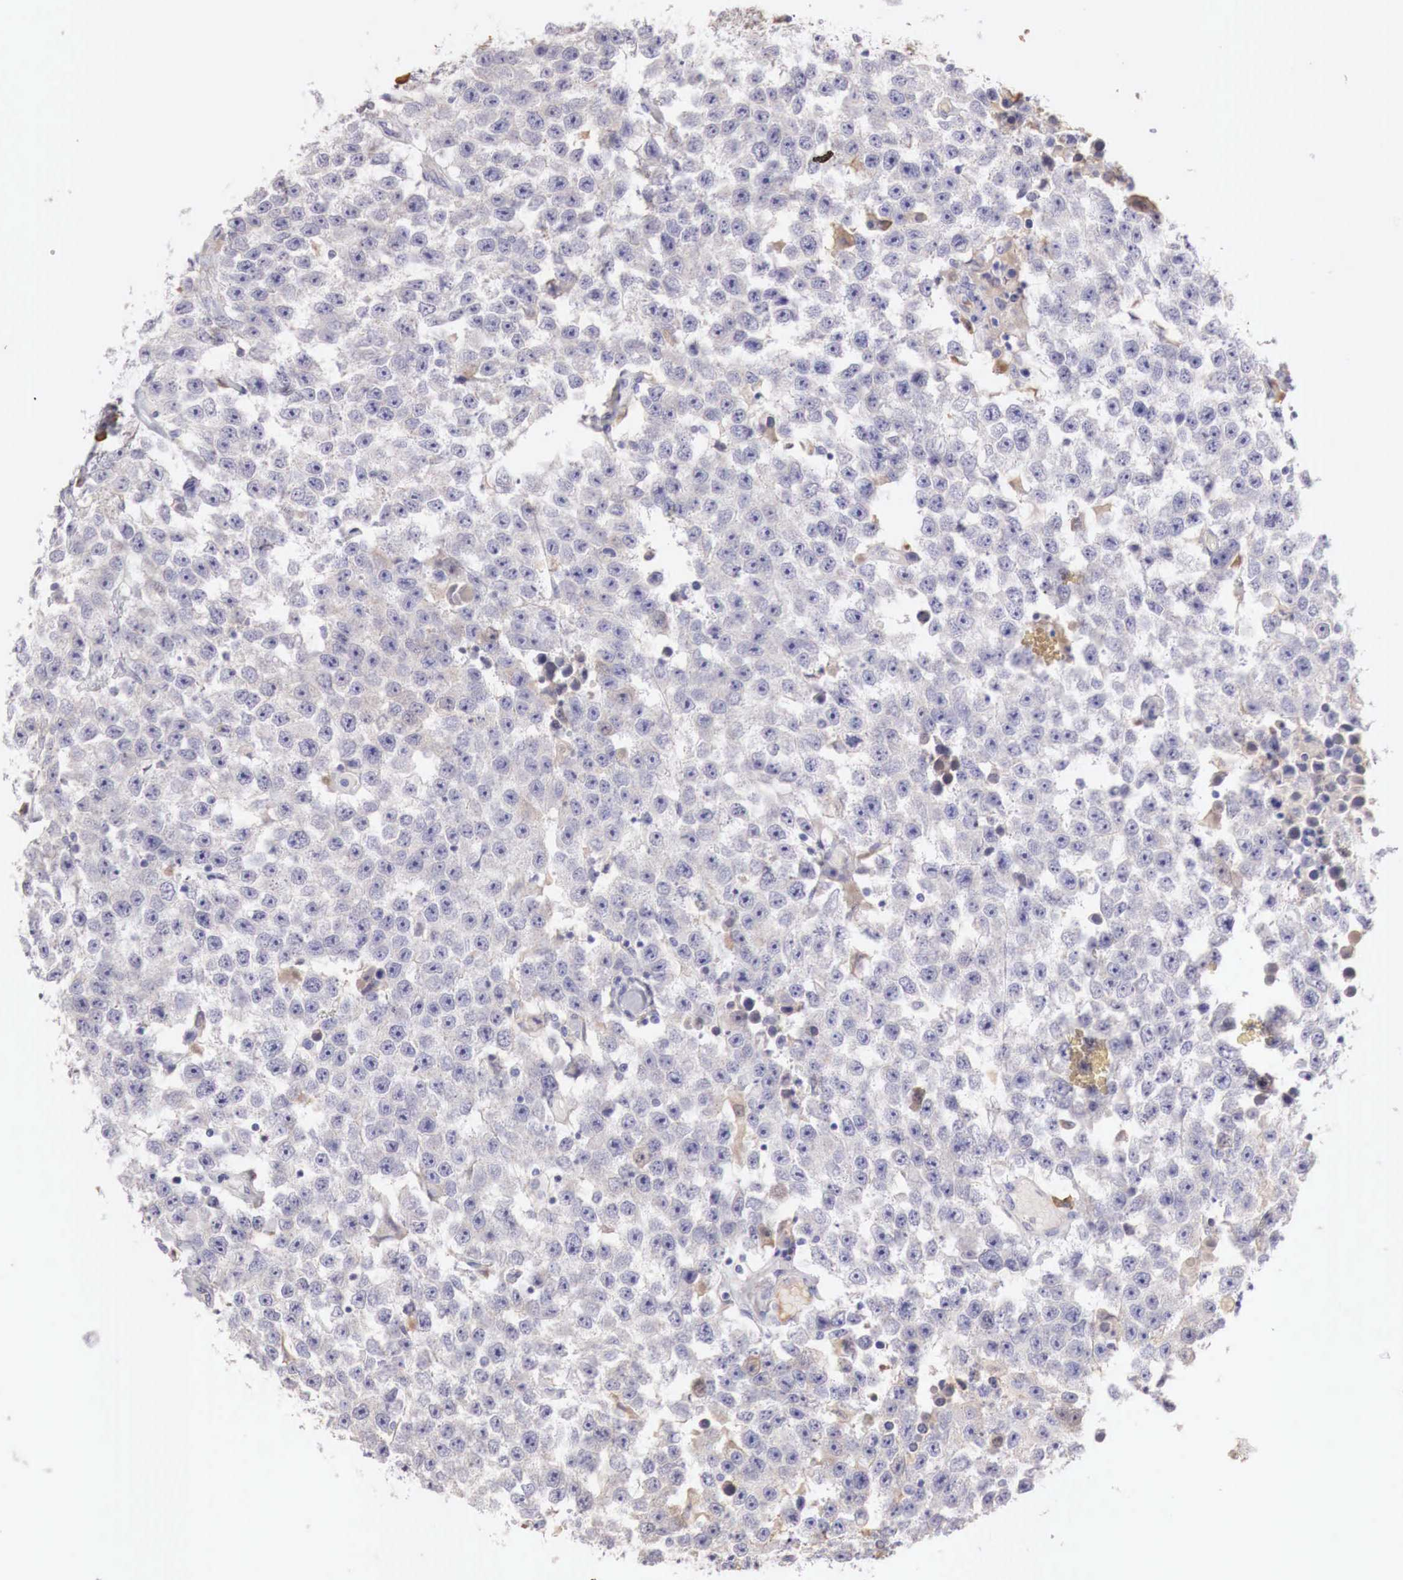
{"staining": {"intensity": "weak", "quantity": "<25%", "location": "cytoplasmic/membranous"}, "tissue": "testis cancer", "cell_type": "Tumor cells", "image_type": "cancer", "snomed": [{"axis": "morphology", "description": "Seminoma, NOS"}, {"axis": "topography", "description": "Testis"}], "caption": "Protein analysis of seminoma (testis) shows no significant positivity in tumor cells.", "gene": "XPNPEP2", "patient": {"sex": "male", "age": 52}}